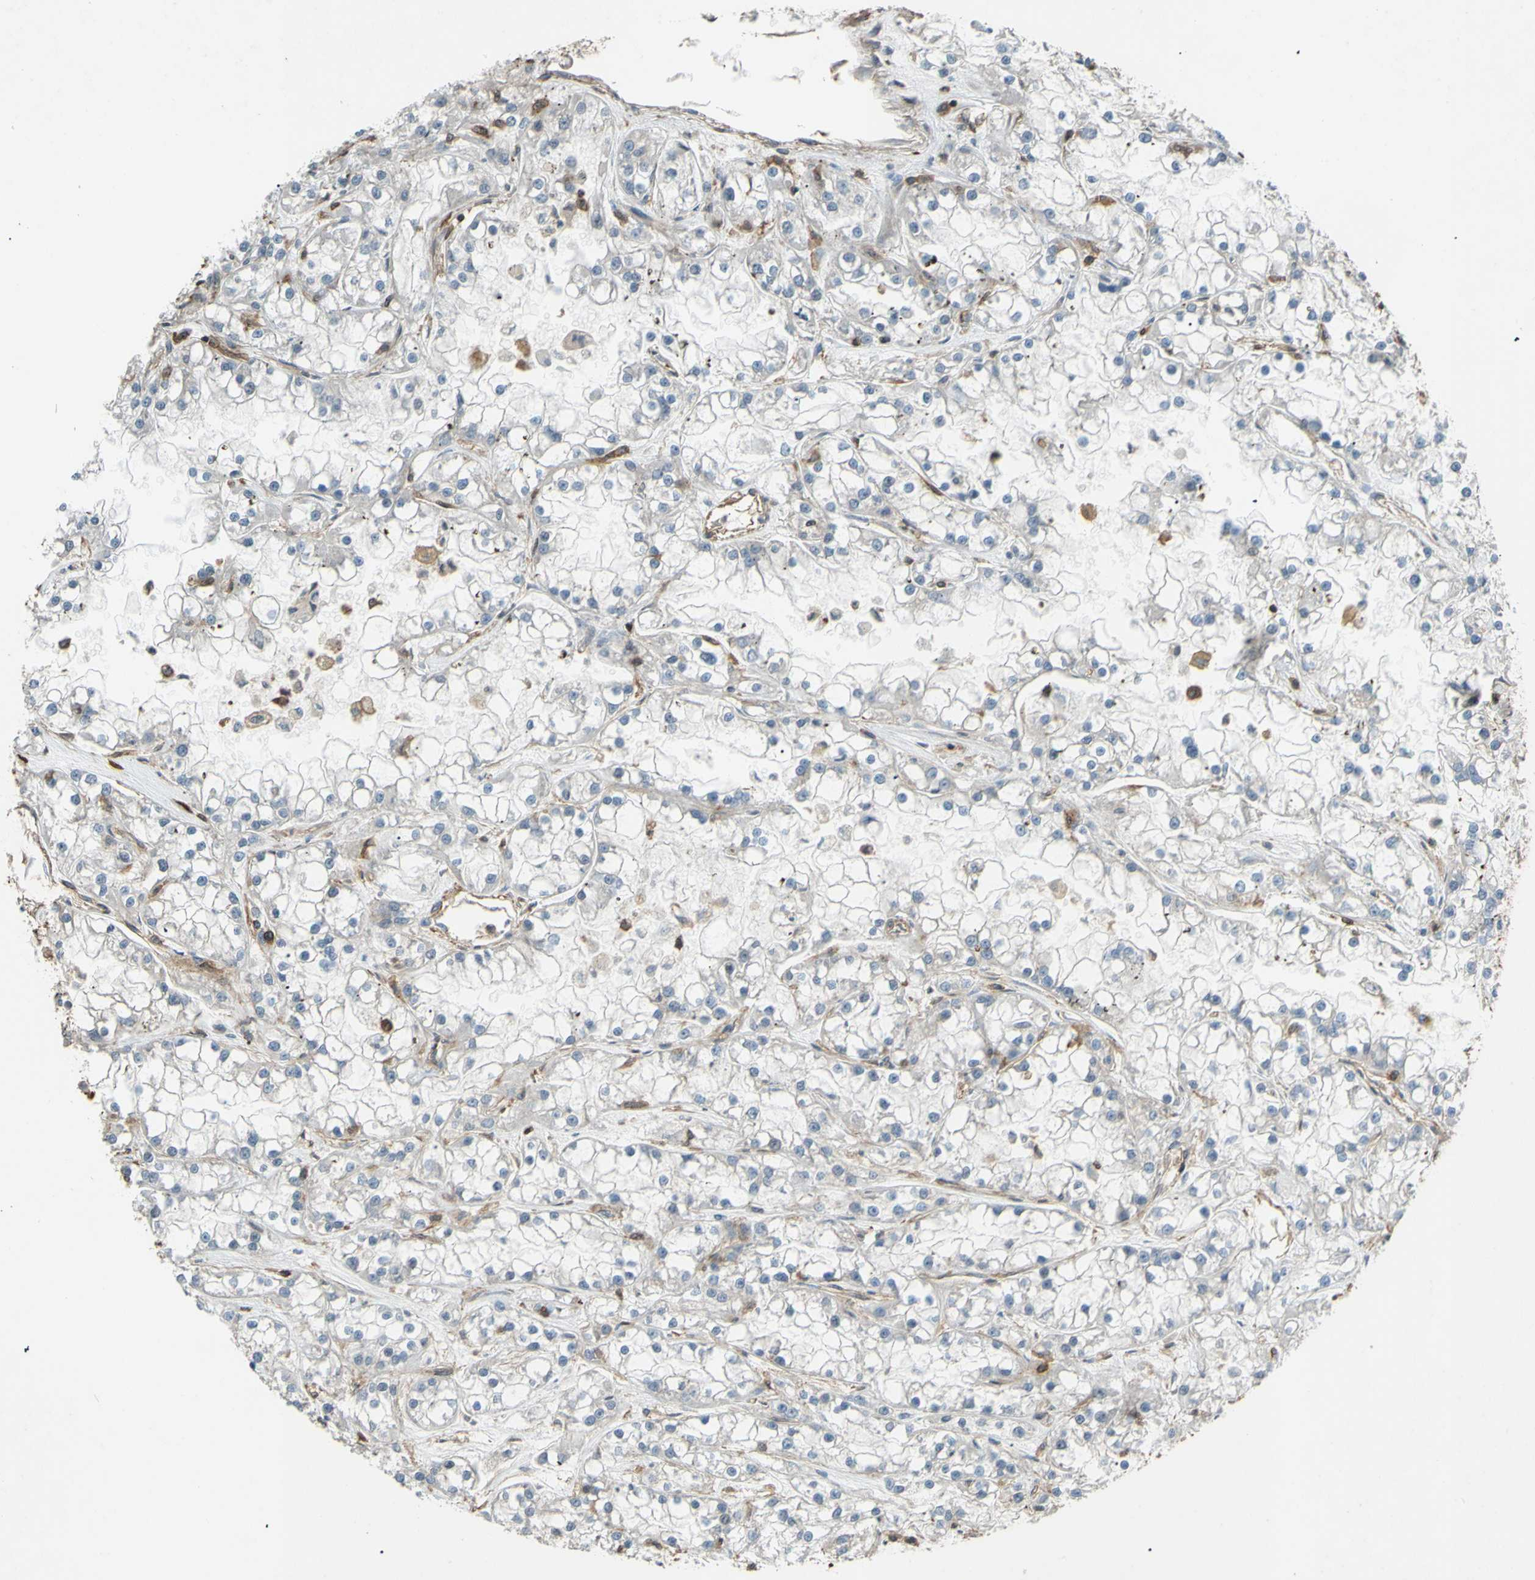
{"staining": {"intensity": "negative", "quantity": "none", "location": "none"}, "tissue": "renal cancer", "cell_type": "Tumor cells", "image_type": "cancer", "snomed": [{"axis": "morphology", "description": "Adenocarcinoma, NOS"}, {"axis": "topography", "description": "Kidney"}], "caption": "Tumor cells show no significant expression in adenocarcinoma (renal).", "gene": "ADD3", "patient": {"sex": "female", "age": 52}}